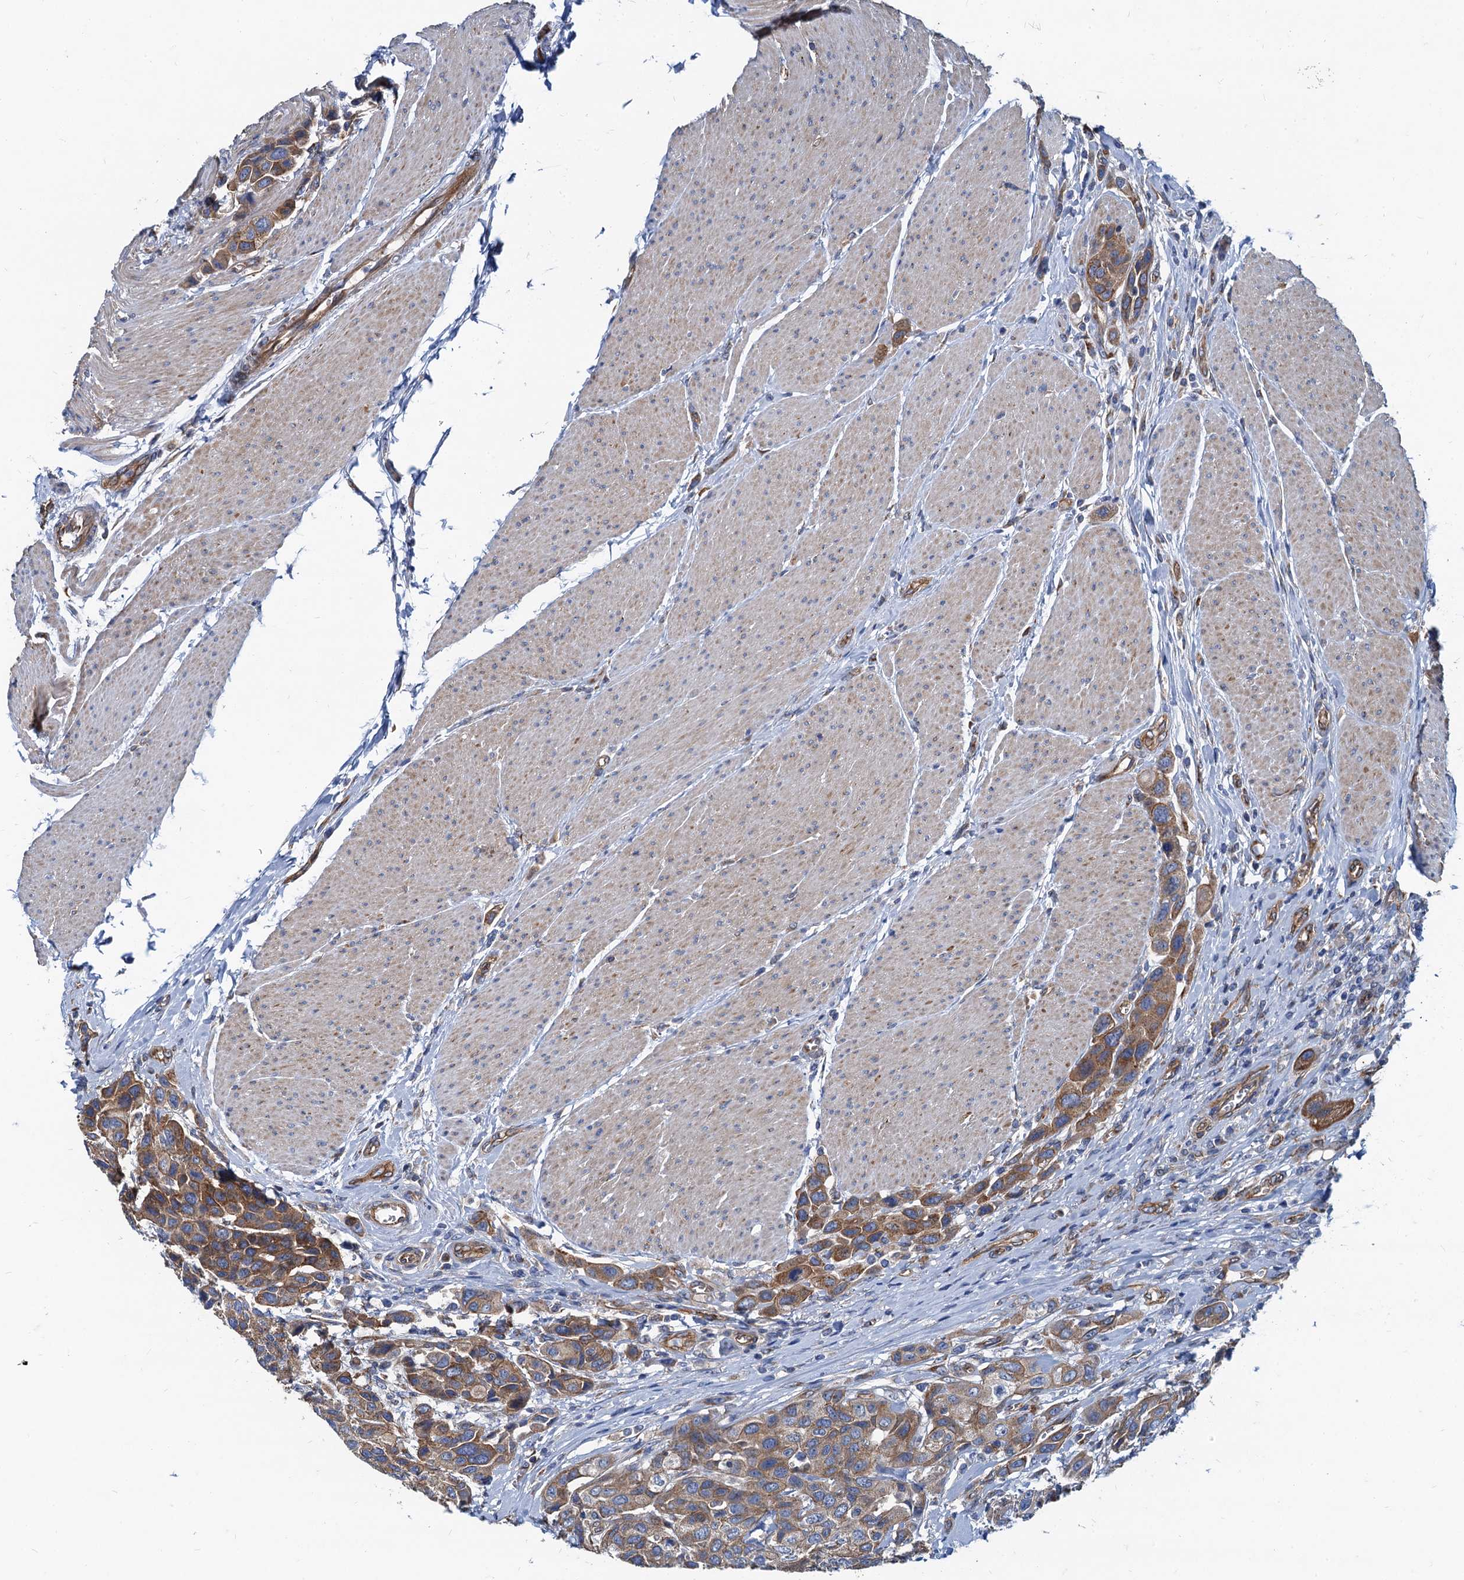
{"staining": {"intensity": "moderate", "quantity": ">75%", "location": "cytoplasmic/membranous"}, "tissue": "urothelial cancer", "cell_type": "Tumor cells", "image_type": "cancer", "snomed": [{"axis": "morphology", "description": "Urothelial carcinoma, High grade"}, {"axis": "topography", "description": "Urinary bladder"}], "caption": "Tumor cells demonstrate medium levels of moderate cytoplasmic/membranous positivity in about >75% of cells in high-grade urothelial carcinoma. The staining was performed using DAB (3,3'-diaminobenzidine) to visualize the protein expression in brown, while the nuclei were stained in blue with hematoxylin (Magnification: 20x).", "gene": "NGRN", "patient": {"sex": "male", "age": 50}}